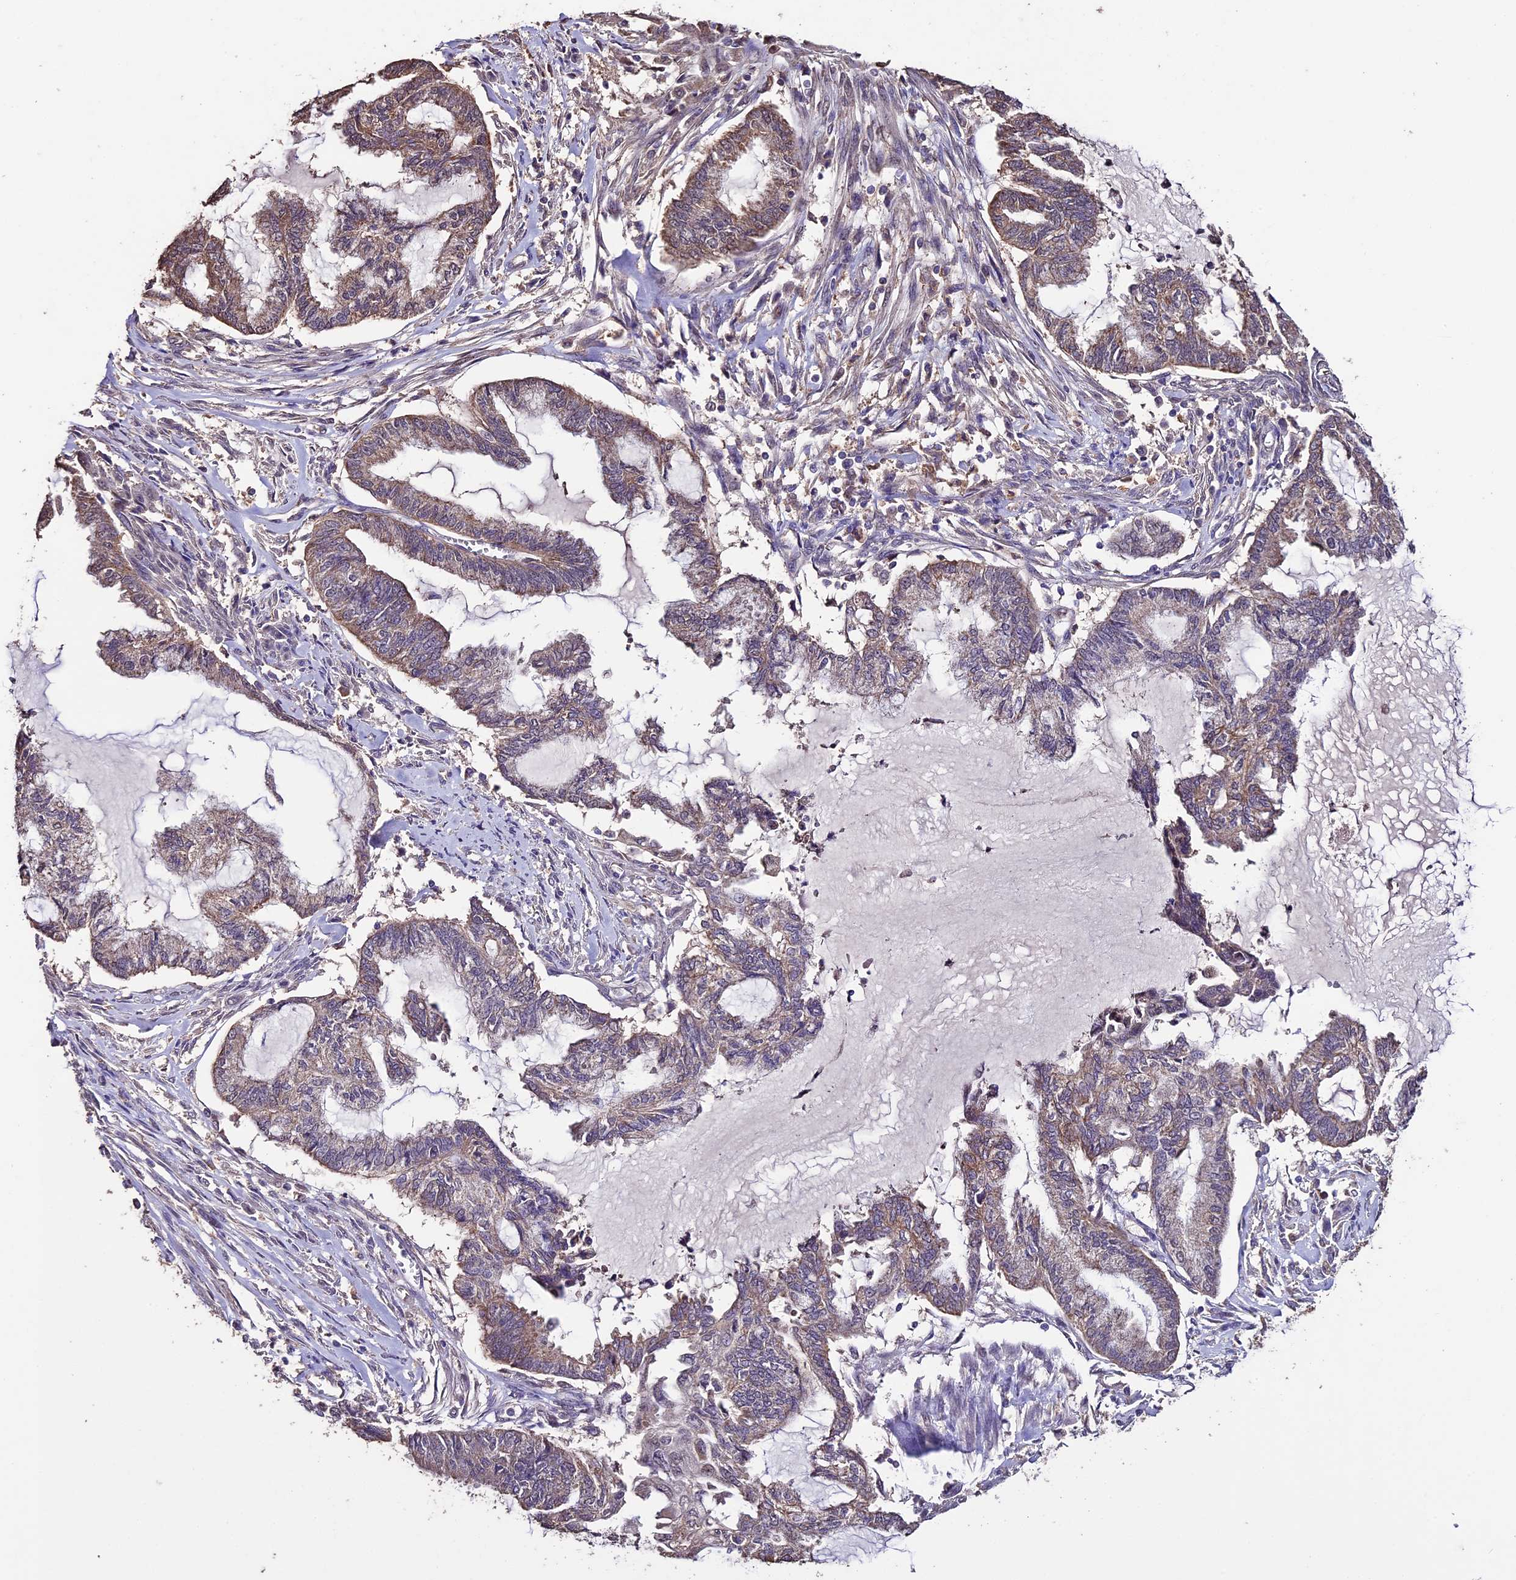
{"staining": {"intensity": "weak", "quantity": "25%-75%", "location": "cytoplasmic/membranous"}, "tissue": "endometrial cancer", "cell_type": "Tumor cells", "image_type": "cancer", "snomed": [{"axis": "morphology", "description": "Adenocarcinoma, NOS"}, {"axis": "topography", "description": "Endometrium"}], "caption": "There is low levels of weak cytoplasmic/membranous positivity in tumor cells of endometrial cancer, as demonstrated by immunohistochemical staining (brown color).", "gene": "DIS3L", "patient": {"sex": "female", "age": 86}}